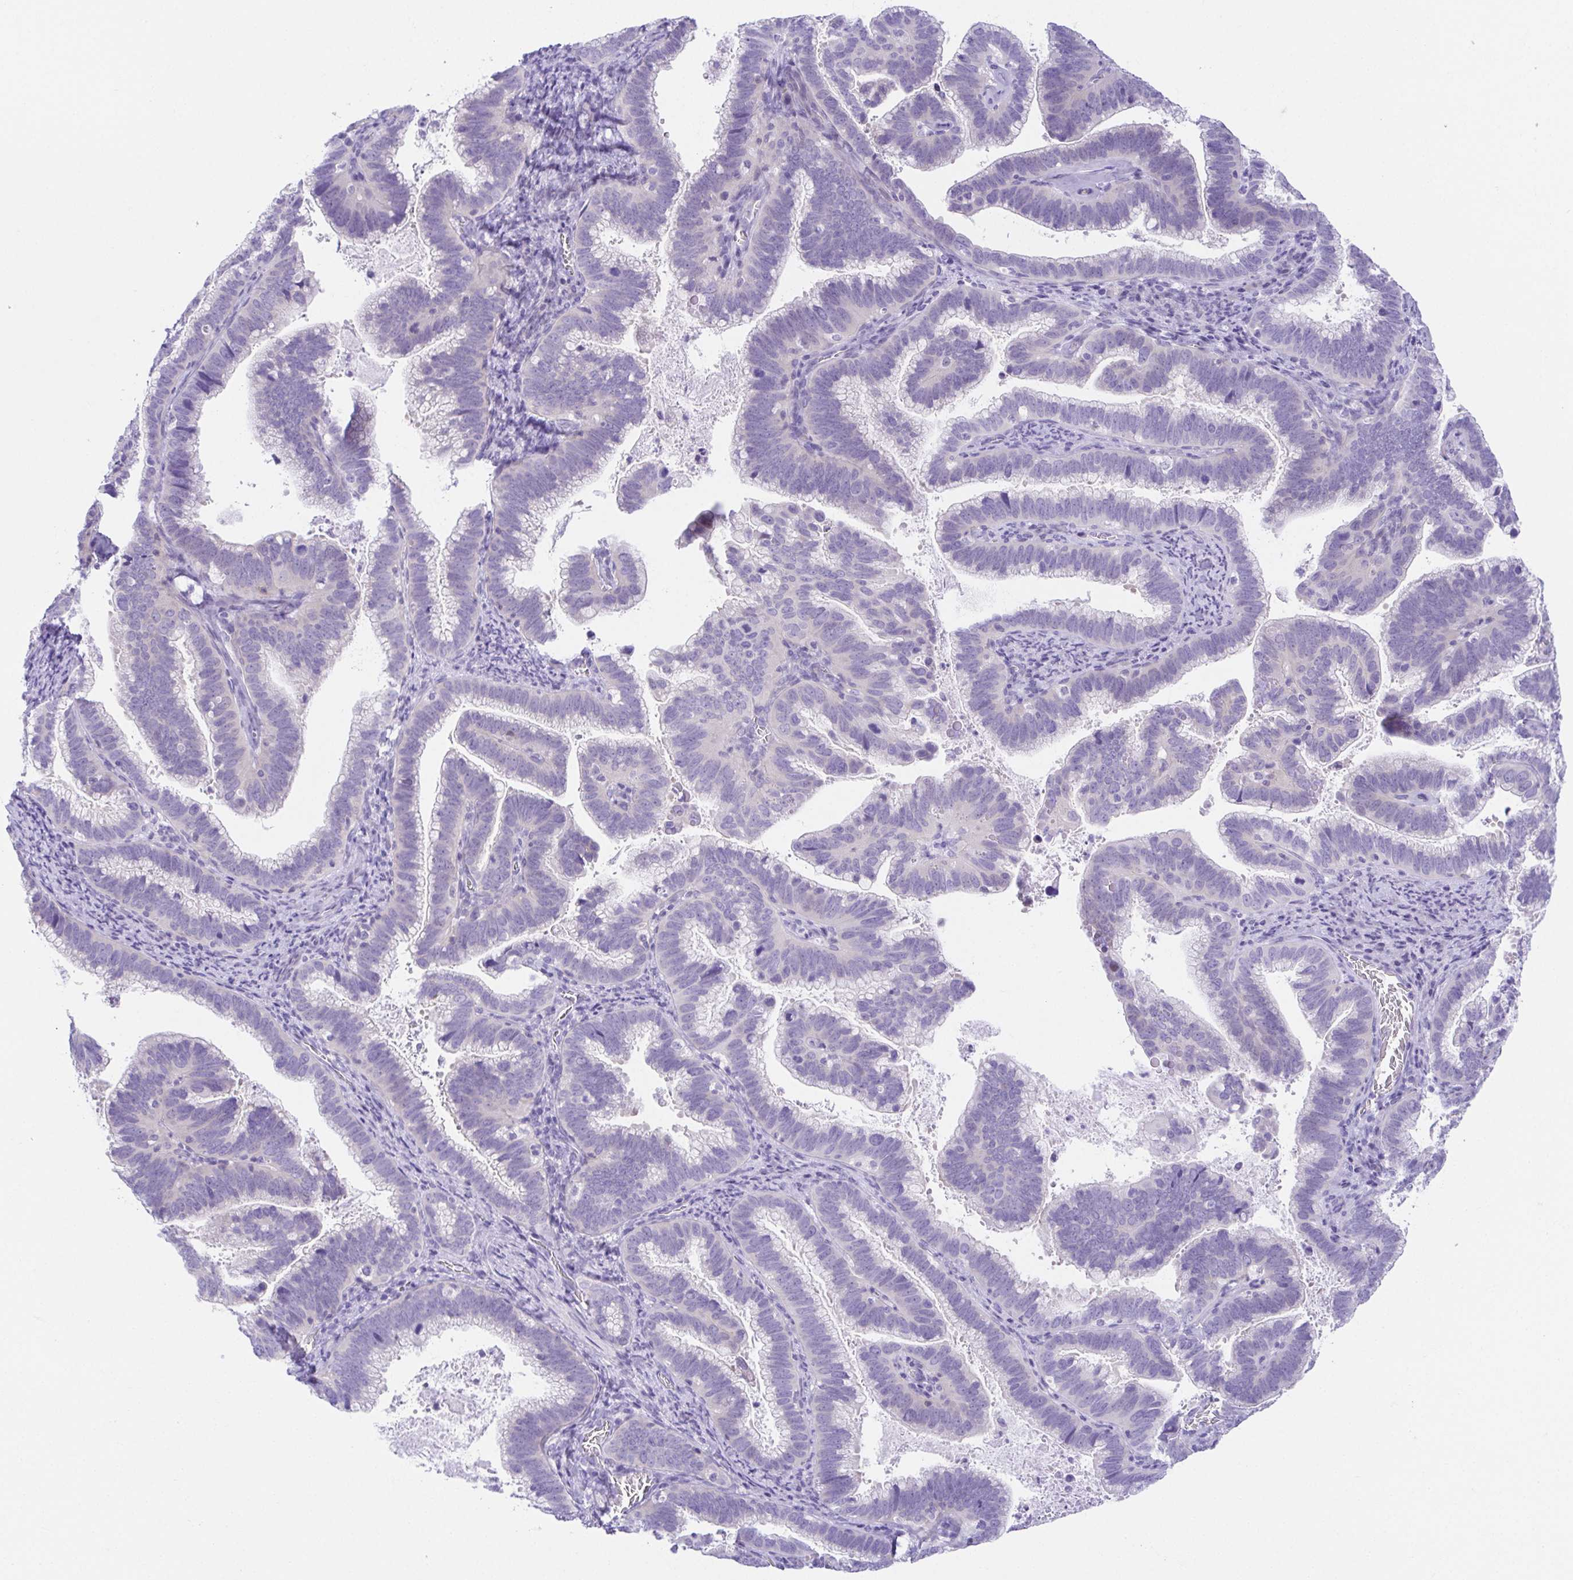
{"staining": {"intensity": "negative", "quantity": "none", "location": "none"}, "tissue": "cervical cancer", "cell_type": "Tumor cells", "image_type": "cancer", "snomed": [{"axis": "morphology", "description": "Adenocarcinoma, NOS"}, {"axis": "topography", "description": "Cervix"}], "caption": "Immunohistochemical staining of human adenocarcinoma (cervical) shows no significant staining in tumor cells. The staining was performed using DAB (3,3'-diaminobenzidine) to visualize the protein expression in brown, while the nuclei were stained in blue with hematoxylin (Magnification: 20x).", "gene": "LUZP4", "patient": {"sex": "female", "age": 61}}